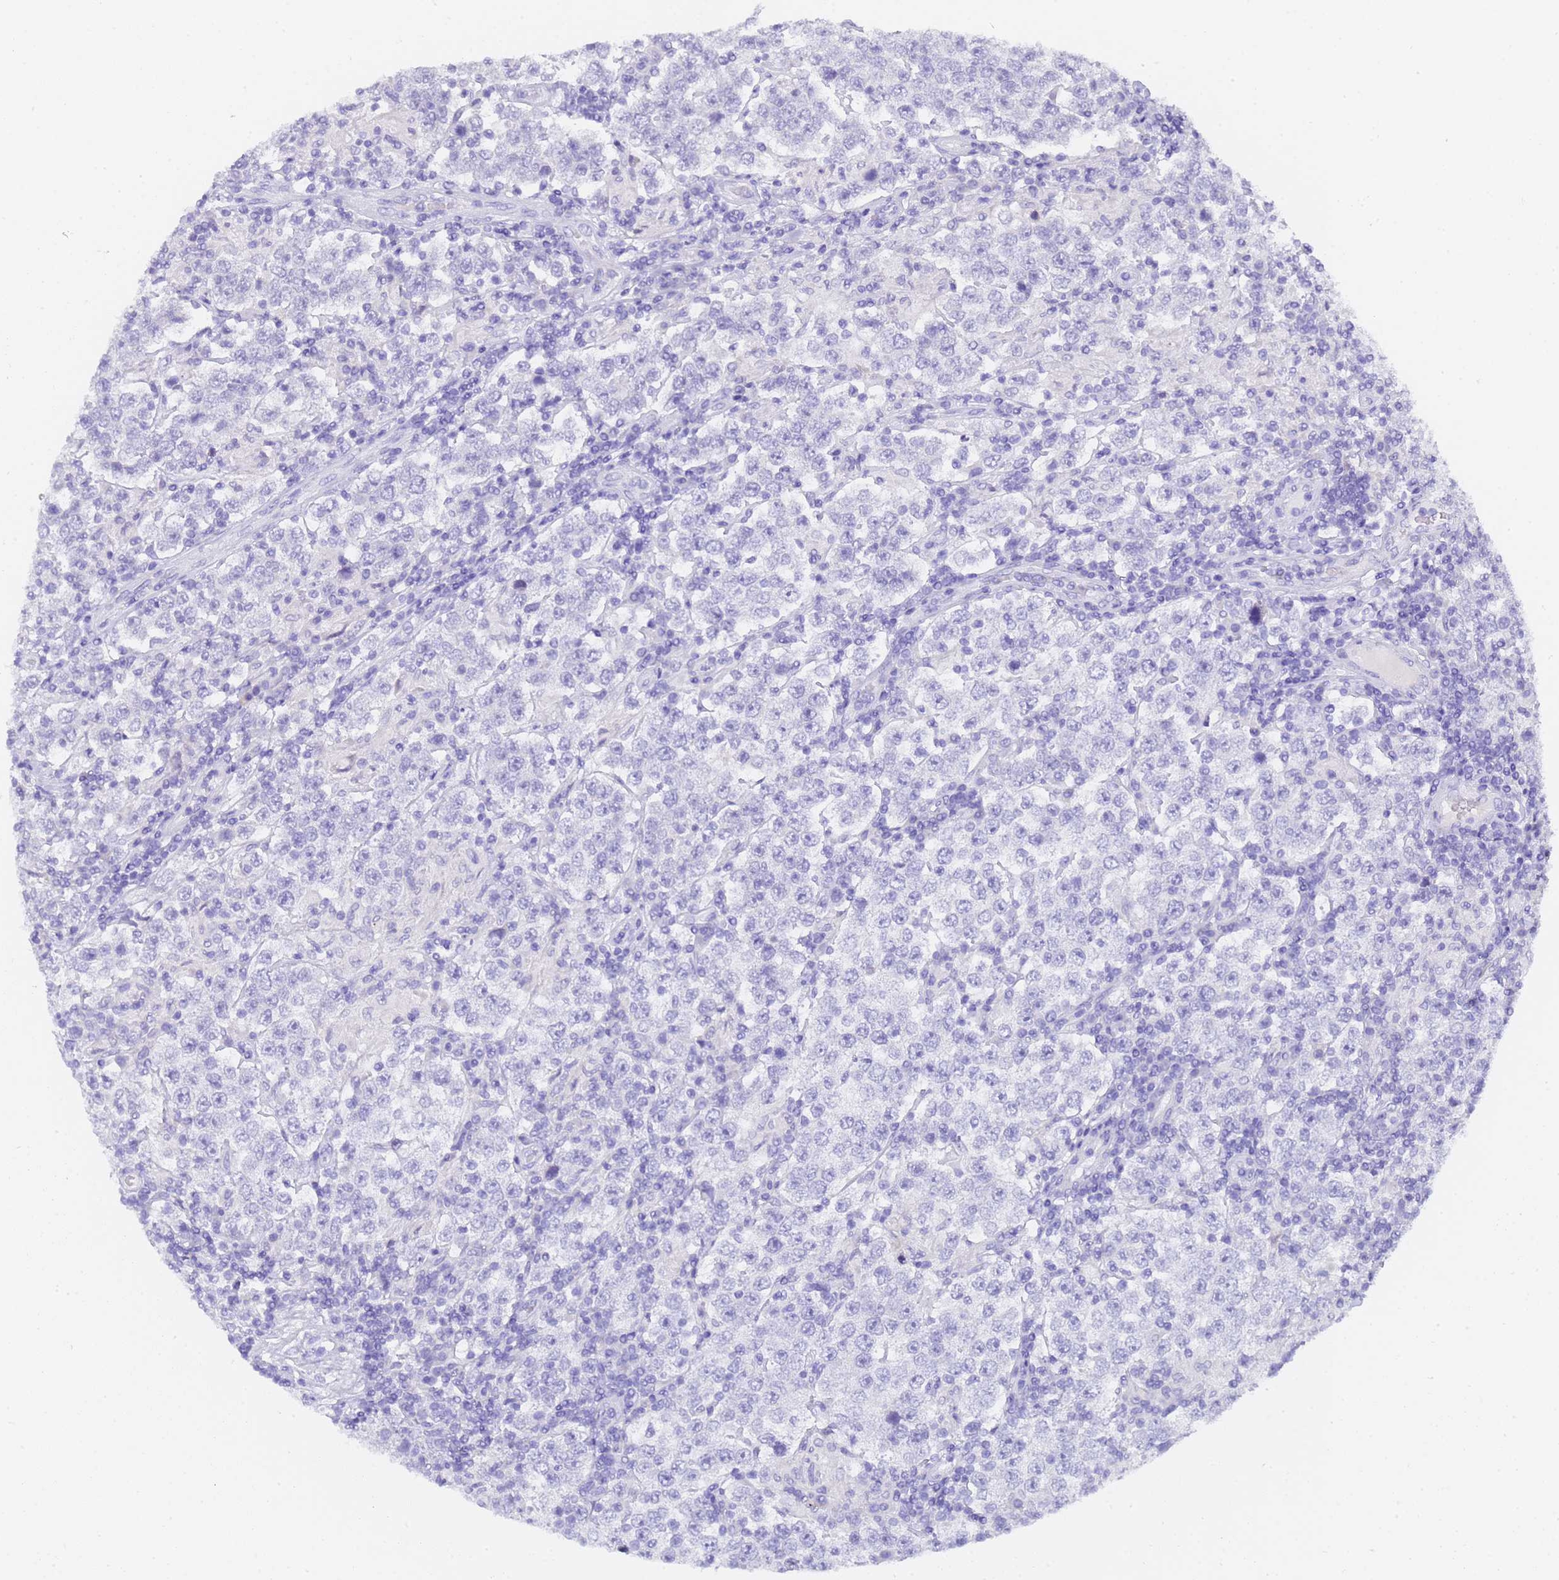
{"staining": {"intensity": "negative", "quantity": "none", "location": "none"}, "tissue": "testis cancer", "cell_type": "Tumor cells", "image_type": "cancer", "snomed": [{"axis": "morphology", "description": "Normal tissue, NOS"}, {"axis": "morphology", "description": "Urothelial carcinoma, High grade"}, {"axis": "morphology", "description": "Seminoma, NOS"}, {"axis": "morphology", "description": "Carcinoma, Embryonal, NOS"}, {"axis": "topography", "description": "Urinary bladder"}, {"axis": "topography", "description": "Testis"}], "caption": "IHC of testis seminoma demonstrates no staining in tumor cells.", "gene": "GABRA1", "patient": {"sex": "male", "age": 41}}